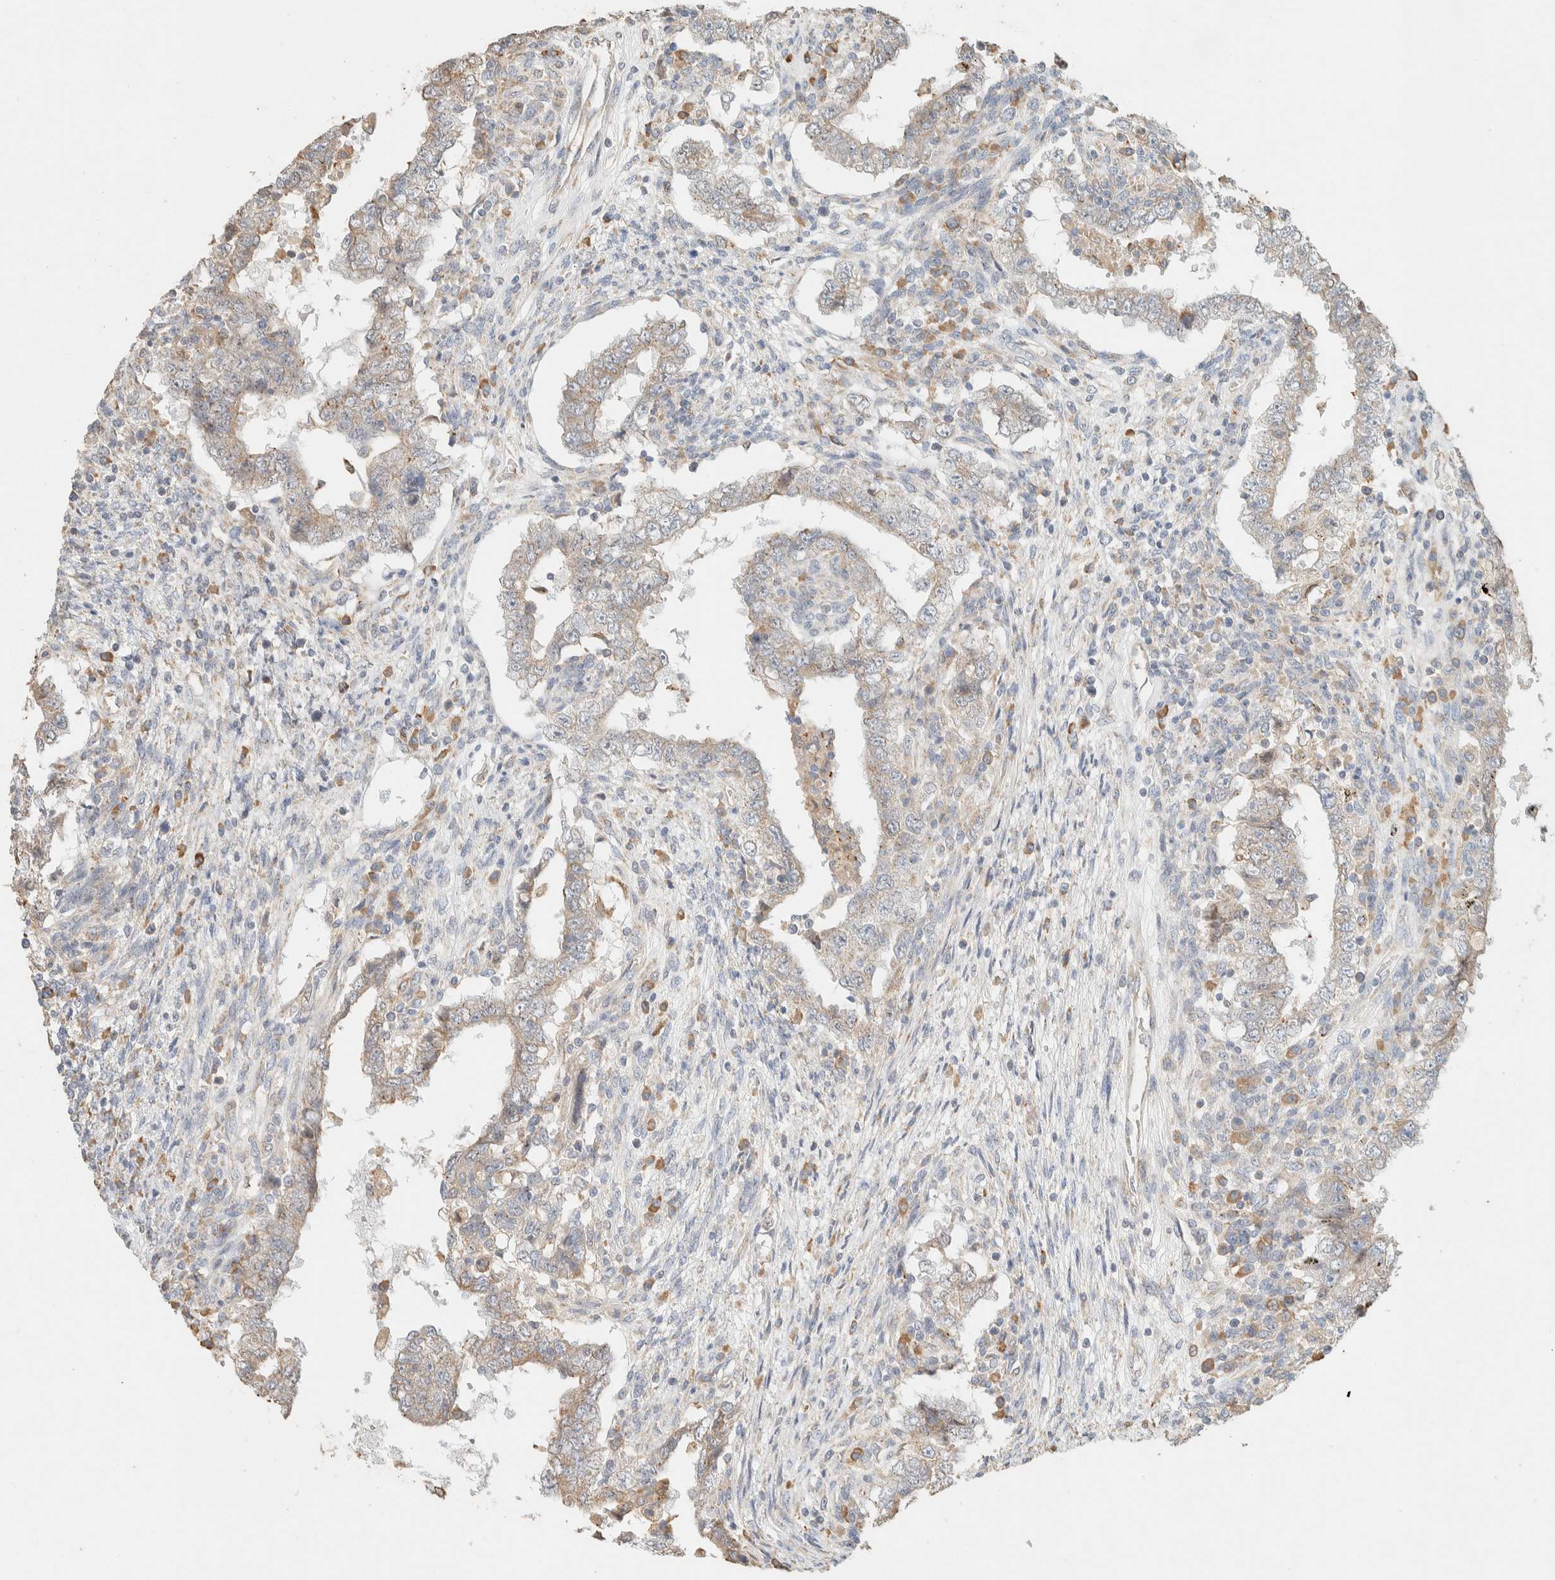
{"staining": {"intensity": "weak", "quantity": ">75%", "location": "cytoplasmic/membranous"}, "tissue": "testis cancer", "cell_type": "Tumor cells", "image_type": "cancer", "snomed": [{"axis": "morphology", "description": "Carcinoma, Embryonal, NOS"}, {"axis": "topography", "description": "Testis"}], "caption": "Human testis cancer stained with a brown dye shows weak cytoplasmic/membranous positive expression in approximately >75% of tumor cells.", "gene": "TTC3", "patient": {"sex": "male", "age": 26}}